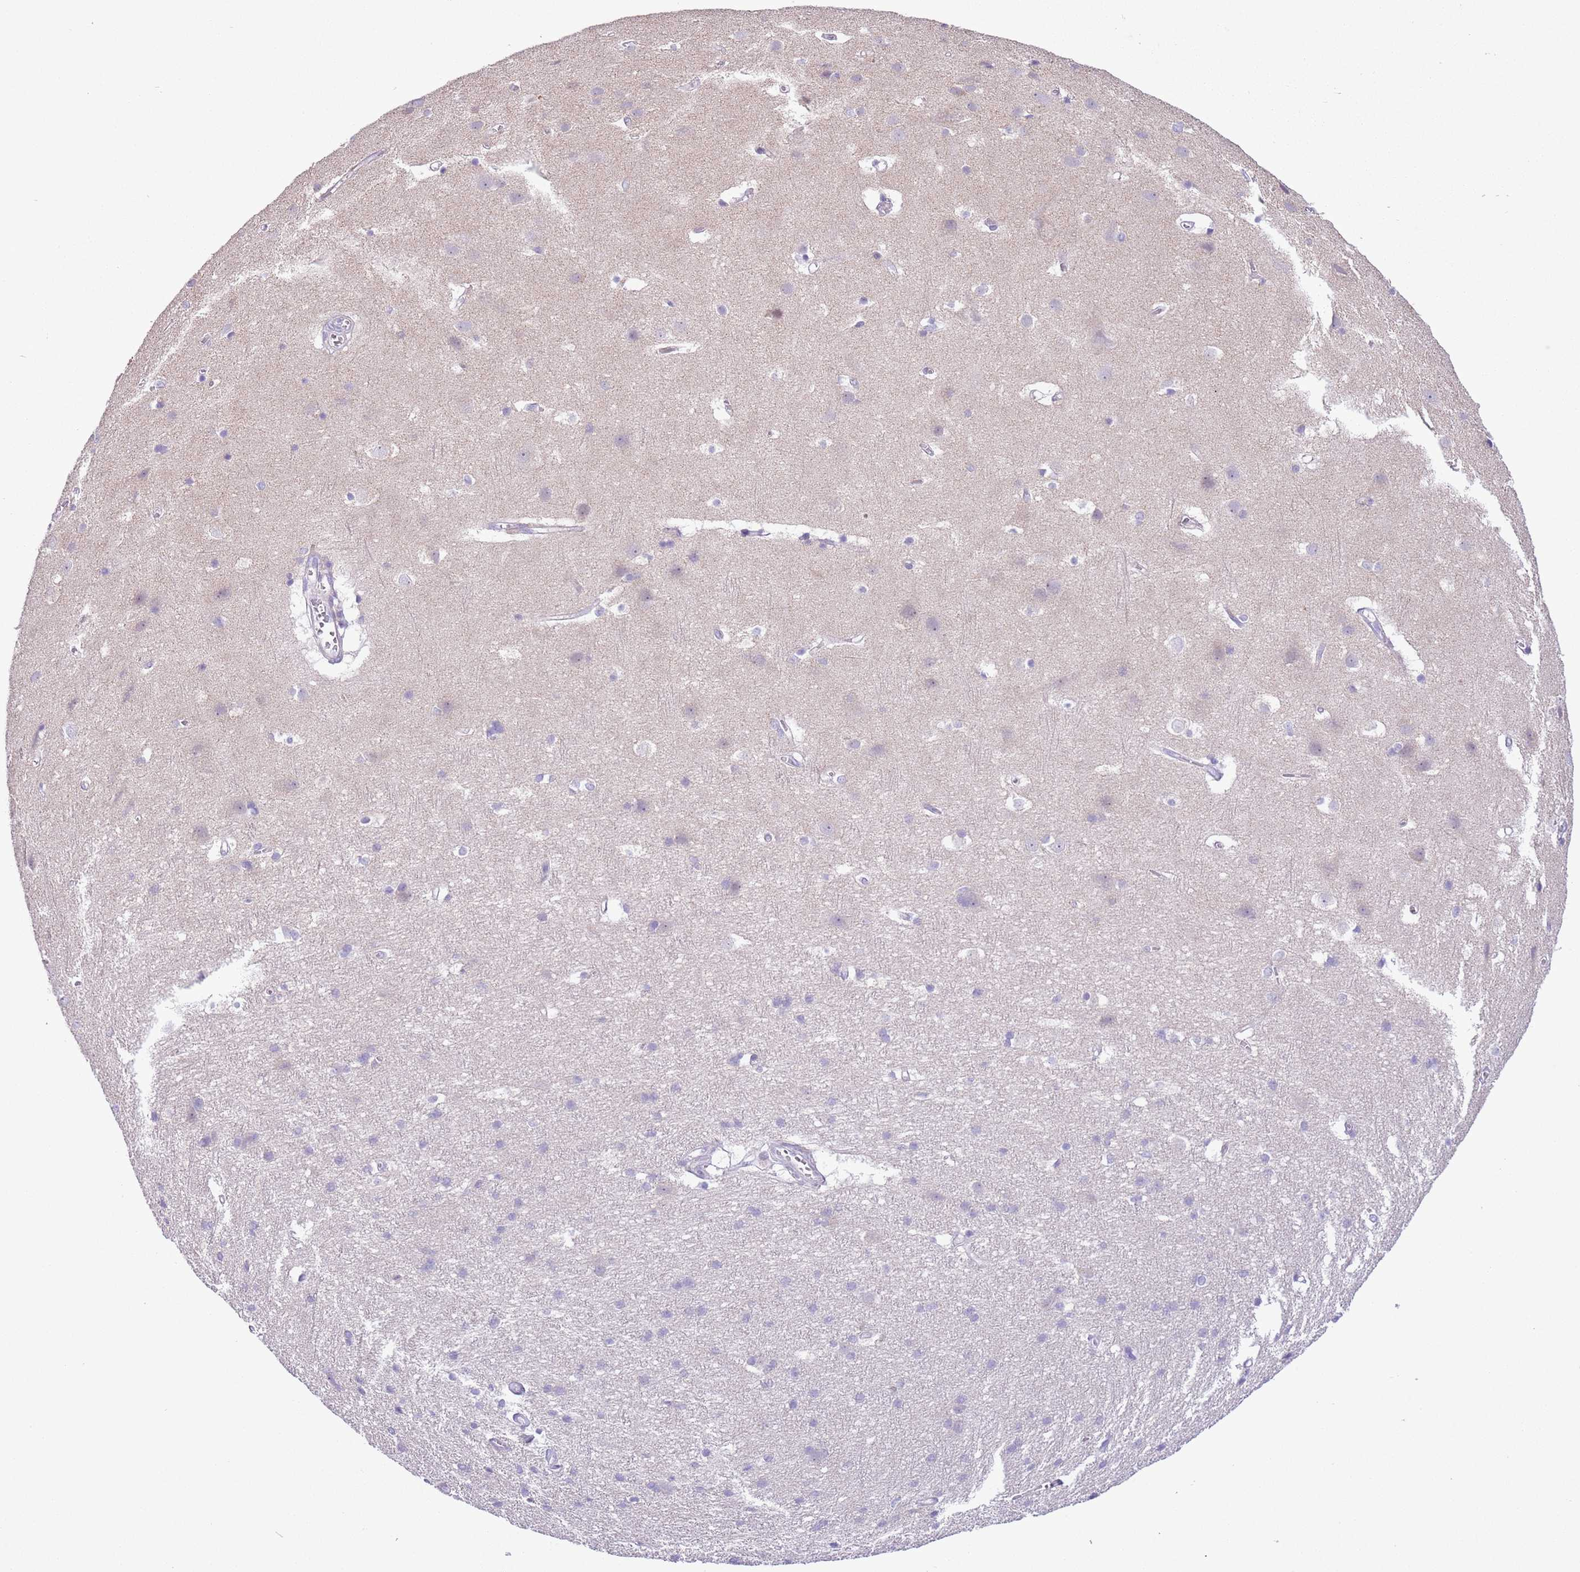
{"staining": {"intensity": "negative", "quantity": "none", "location": "none"}, "tissue": "cerebral cortex", "cell_type": "Endothelial cells", "image_type": "normal", "snomed": [{"axis": "morphology", "description": "Normal tissue, NOS"}, {"axis": "topography", "description": "Cerebral cortex"}], "caption": "Immunohistochemistry (IHC) micrograph of benign cerebral cortex stained for a protein (brown), which shows no positivity in endothelial cells. The staining was performed using DAB to visualize the protein expression in brown, while the nuclei were stained in blue with hematoxylin (Magnification: 20x).", "gene": "ZNF697", "patient": {"sex": "male", "age": 54}}